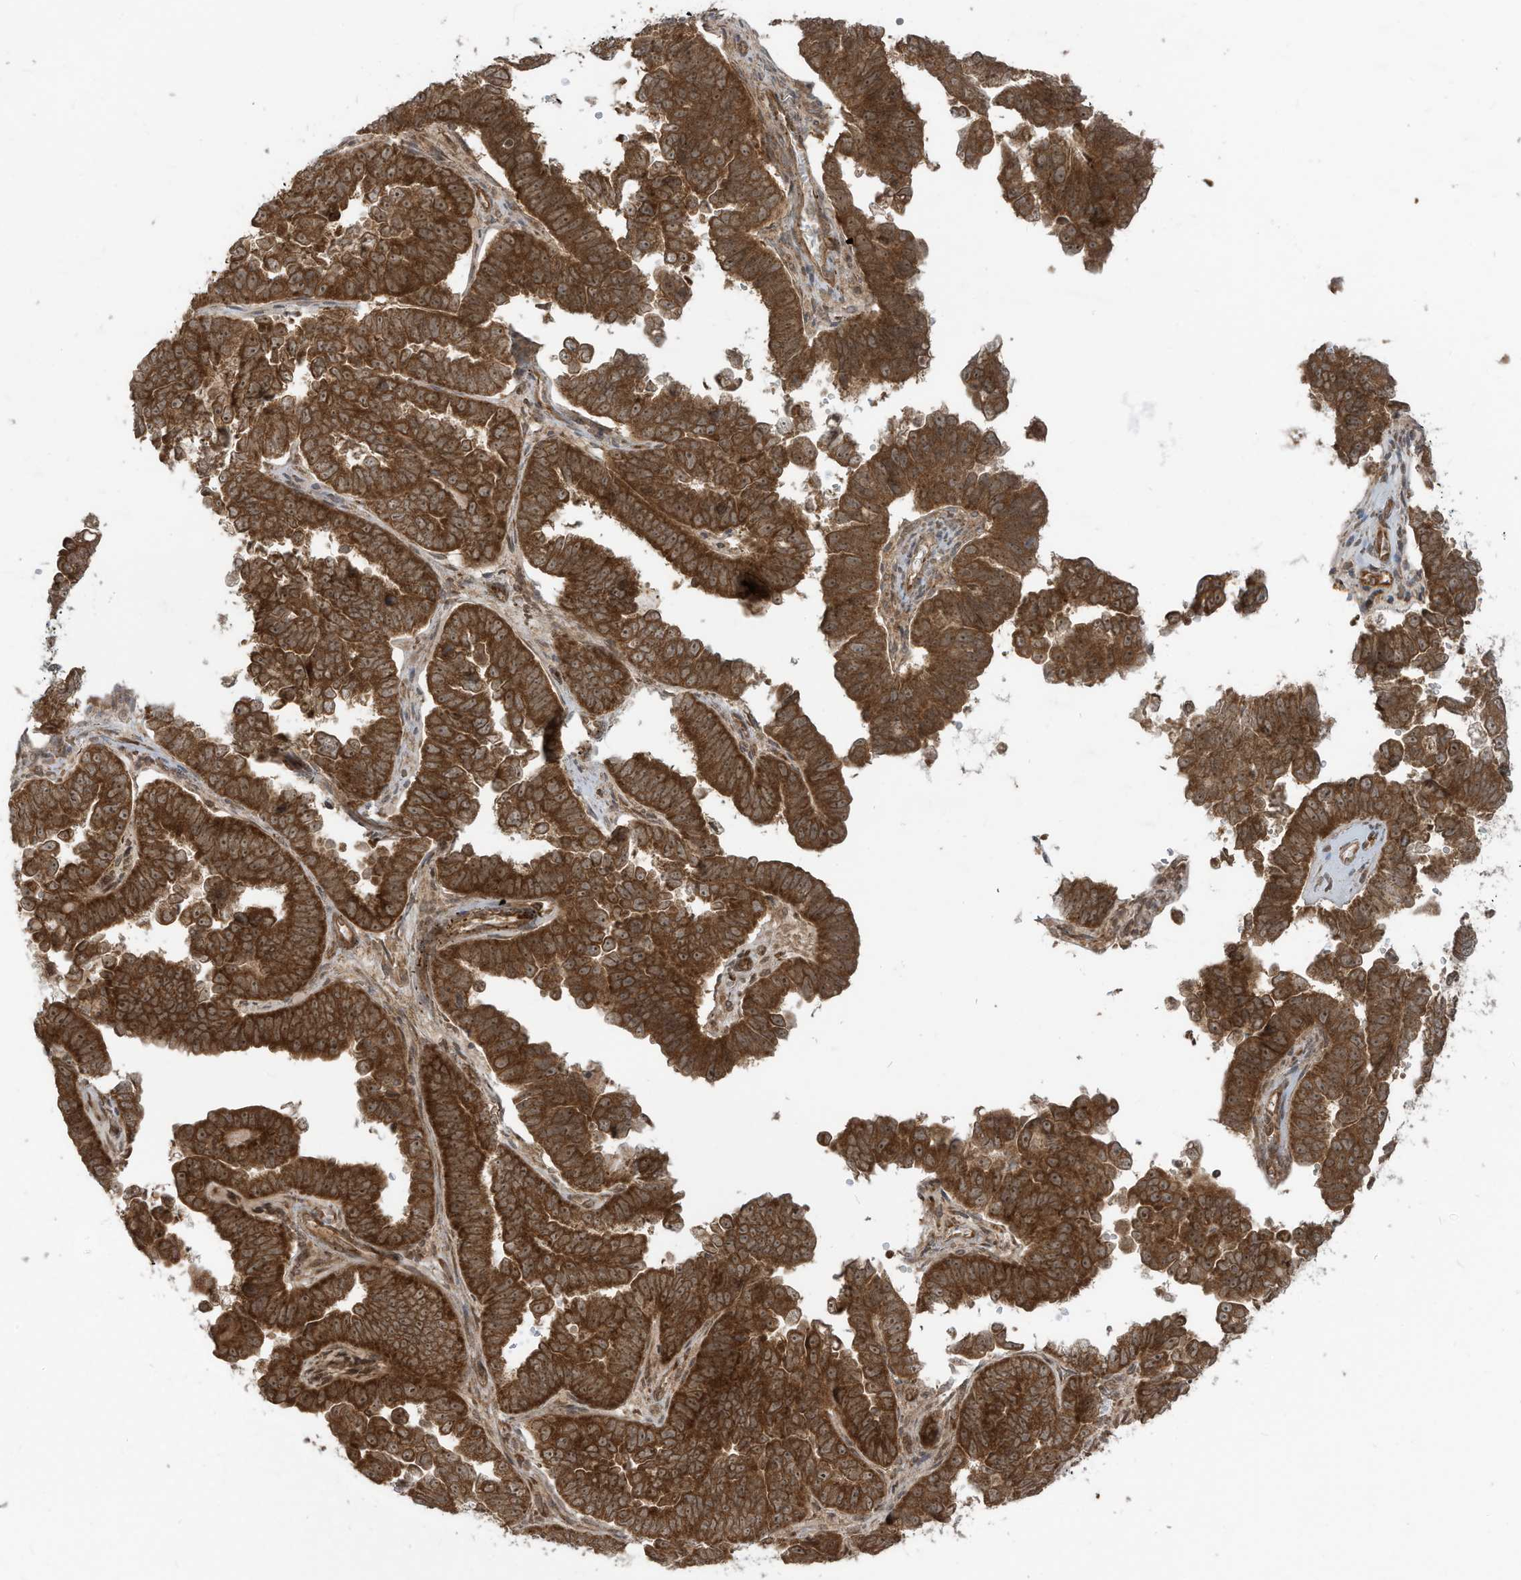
{"staining": {"intensity": "strong", "quantity": ">75%", "location": "cytoplasmic/membranous"}, "tissue": "endometrial cancer", "cell_type": "Tumor cells", "image_type": "cancer", "snomed": [{"axis": "morphology", "description": "Adenocarcinoma, NOS"}, {"axis": "topography", "description": "Endometrium"}], "caption": "Protein staining of adenocarcinoma (endometrial) tissue shows strong cytoplasmic/membranous expression in about >75% of tumor cells.", "gene": "TRIM67", "patient": {"sex": "female", "age": 75}}